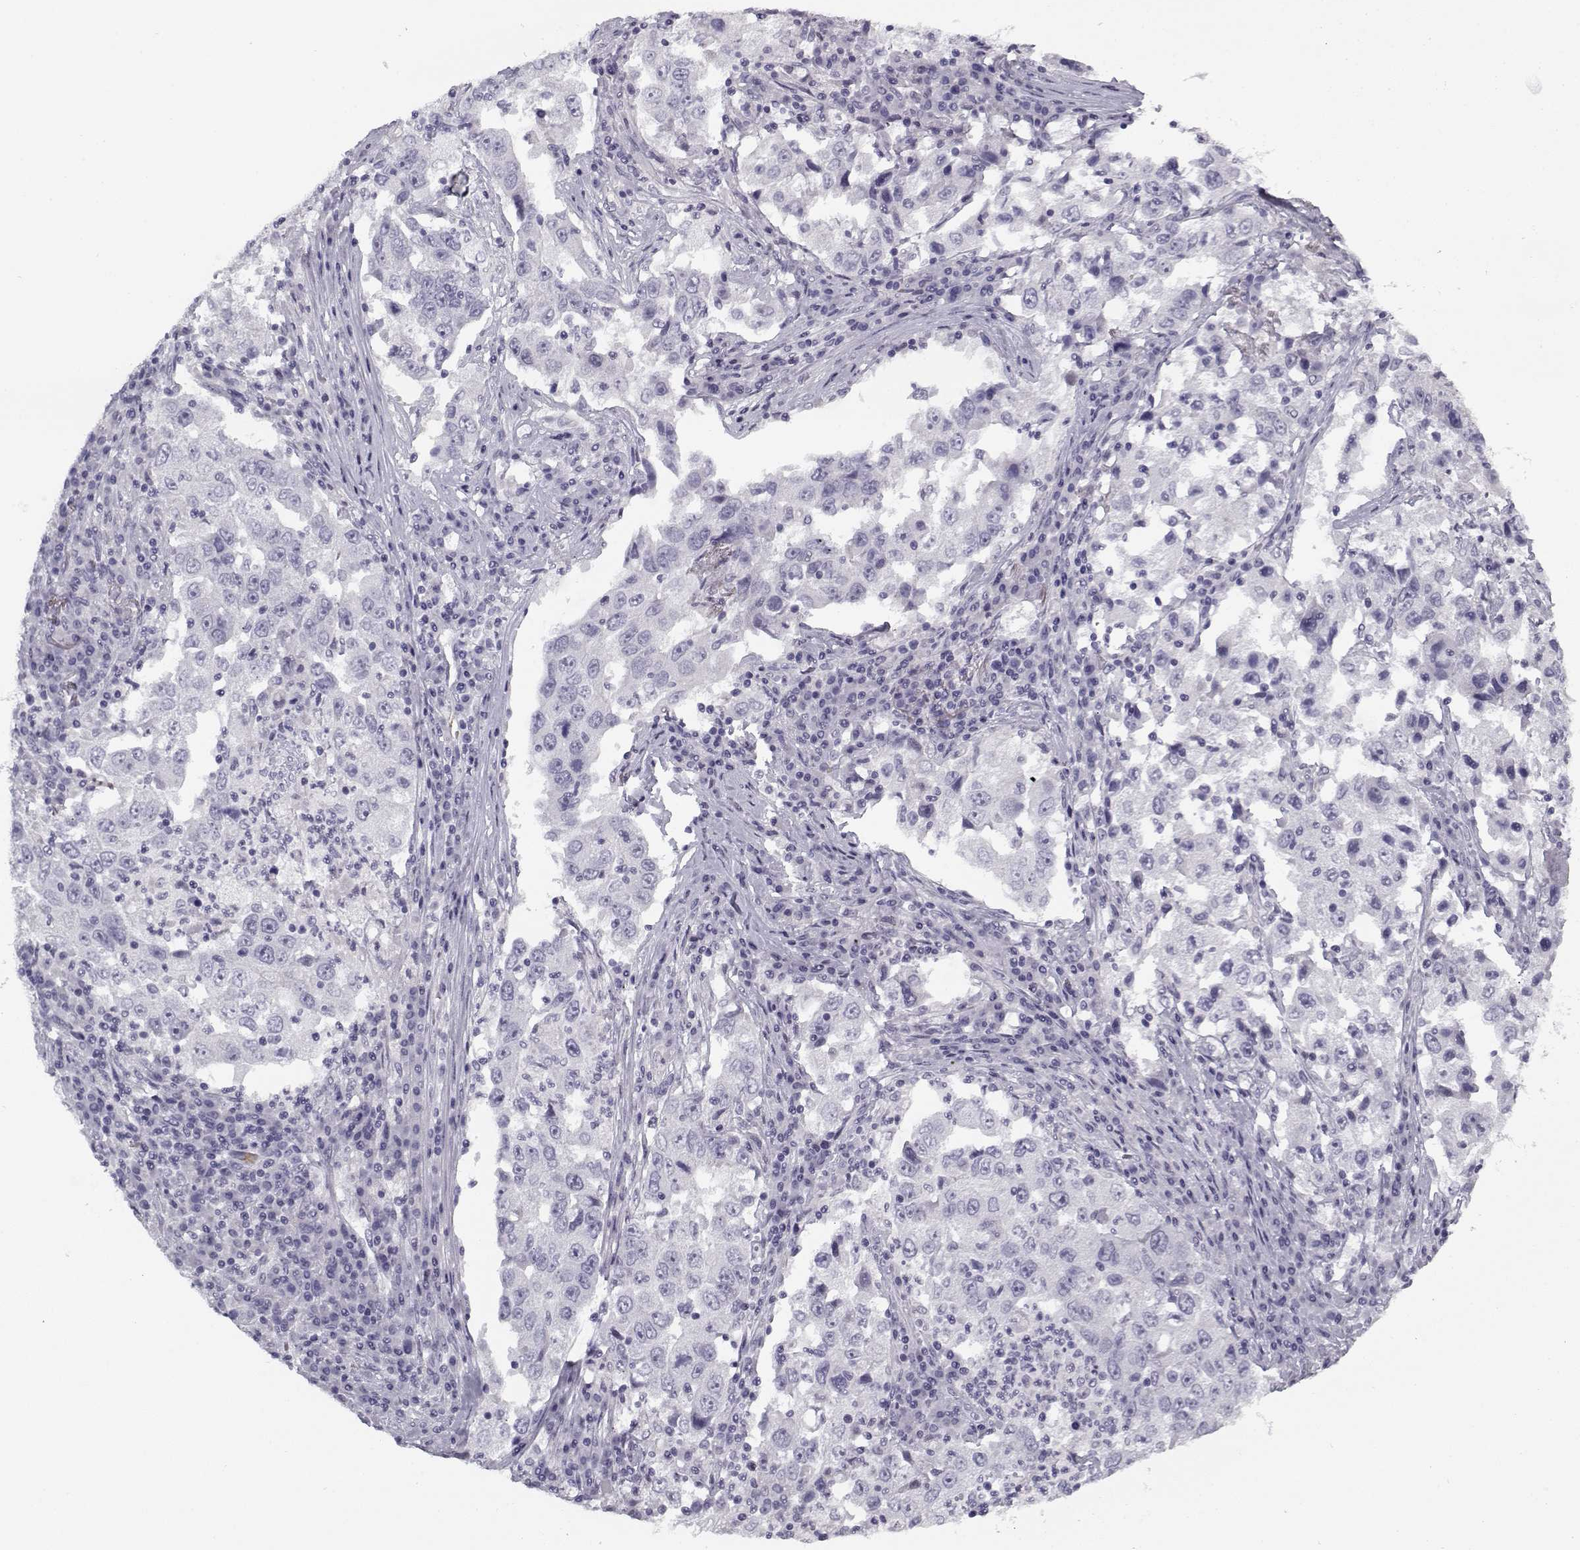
{"staining": {"intensity": "negative", "quantity": "none", "location": "none"}, "tissue": "lung cancer", "cell_type": "Tumor cells", "image_type": "cancer", "snomed": [{"axis": "morphology", "description": "Adenocarcinoma, NOS"}, {"axis": "topography", "description": "Lung"}], "caption": "Immunohistochemistry photomicrograph of lung cancer stained for a protein (brown), which reveals no expression in tumor cells.", "gene": "SNCA", "patient": {"sex": "male", "age": 73}}